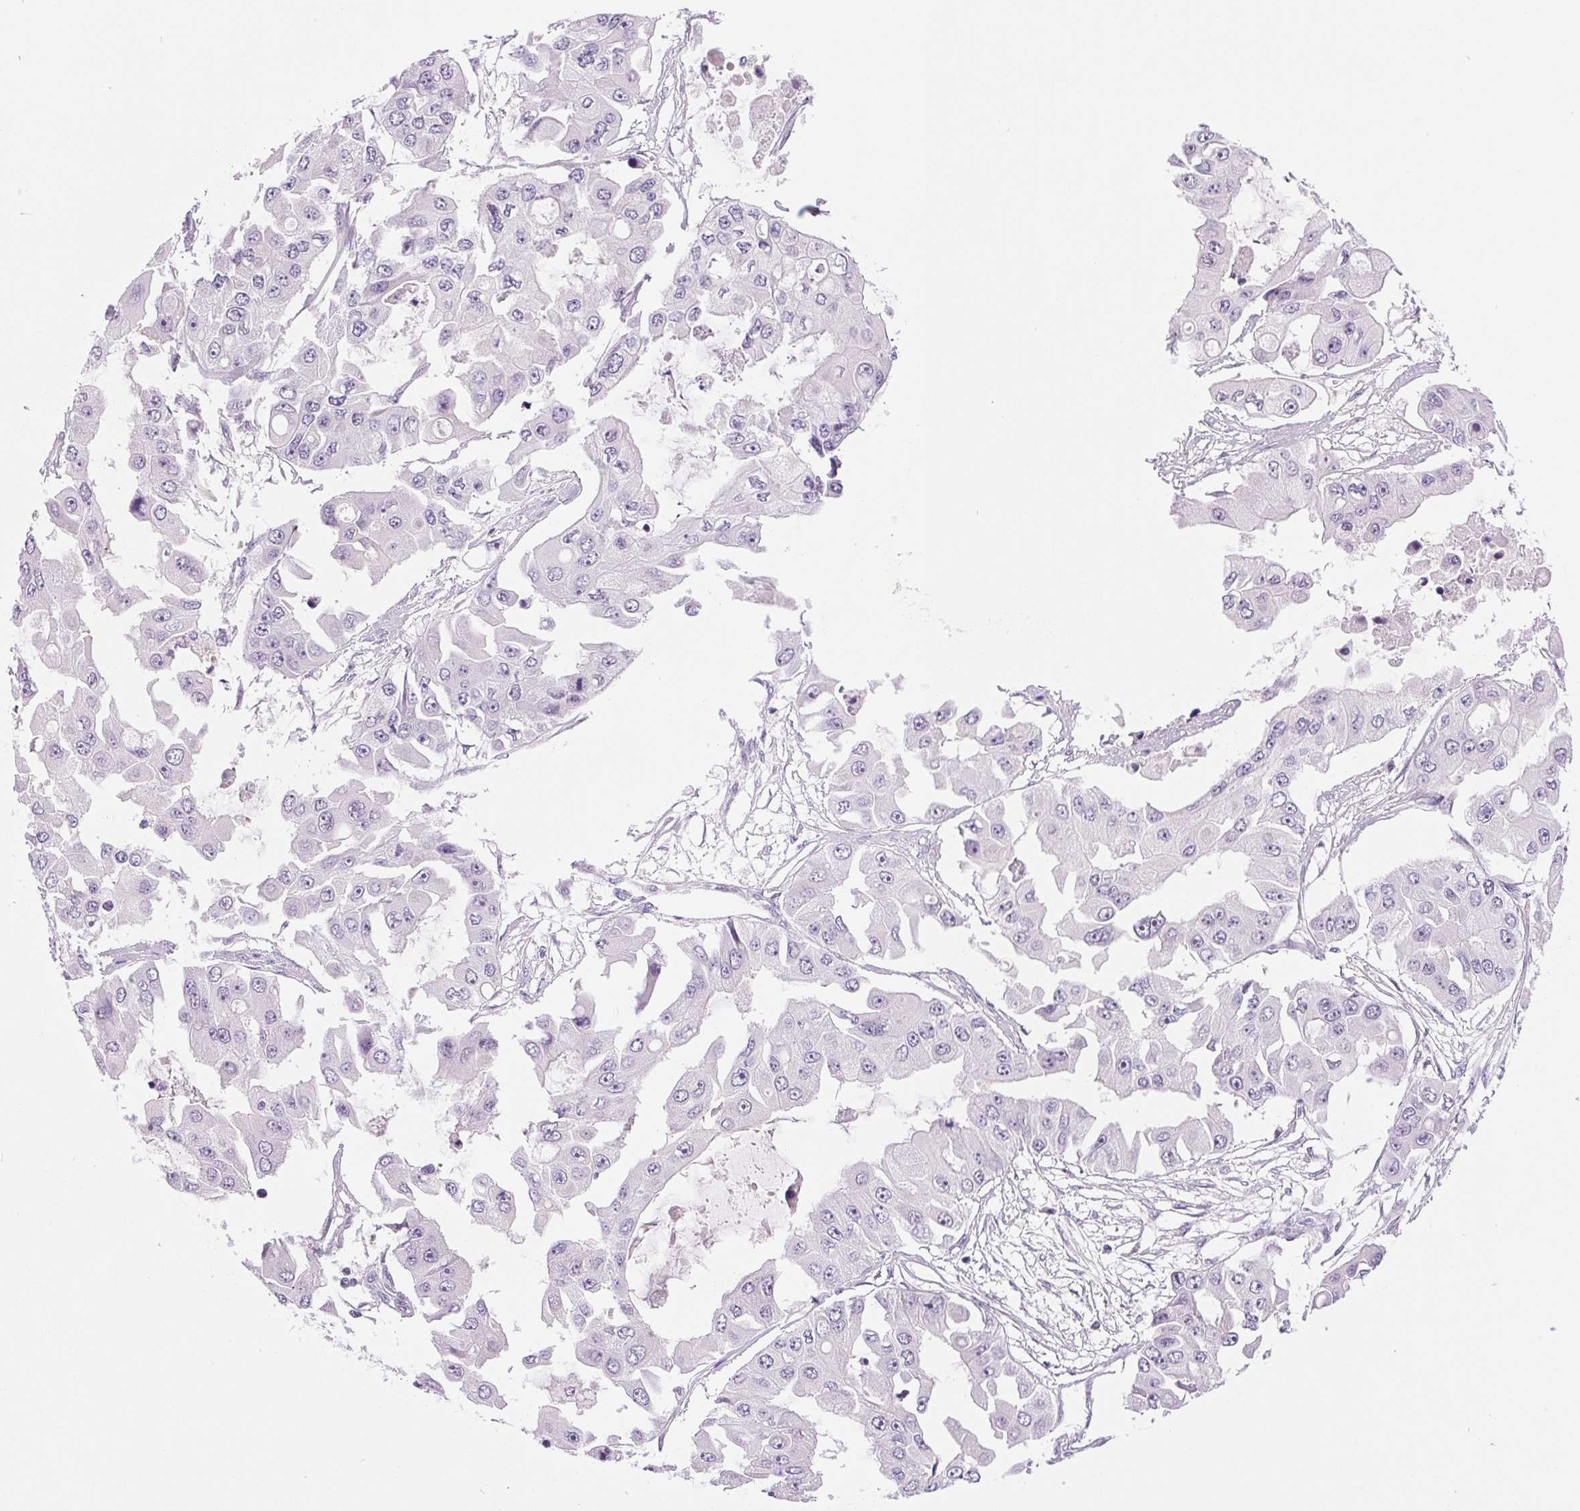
{"staining": {"intensity": "negative", "quantity": "none", "location": "none"}, "tissue": "ovarian cancer", "cell_type": "Tumor cells", "image_type": "cancer", "snomed": [{"axis": "morphology", "description": "Cystadenocarcinoma, serous, NOS"}, {"axis": "topography", "description": "Ovary"}], "caption": "A histopathology image of human ovarian cancer (serous cystadenocarcinoma) is negative for staining in tumor cells.", "gene": "IFIT1B", "patient": {"sex": "female", "age": 56}}